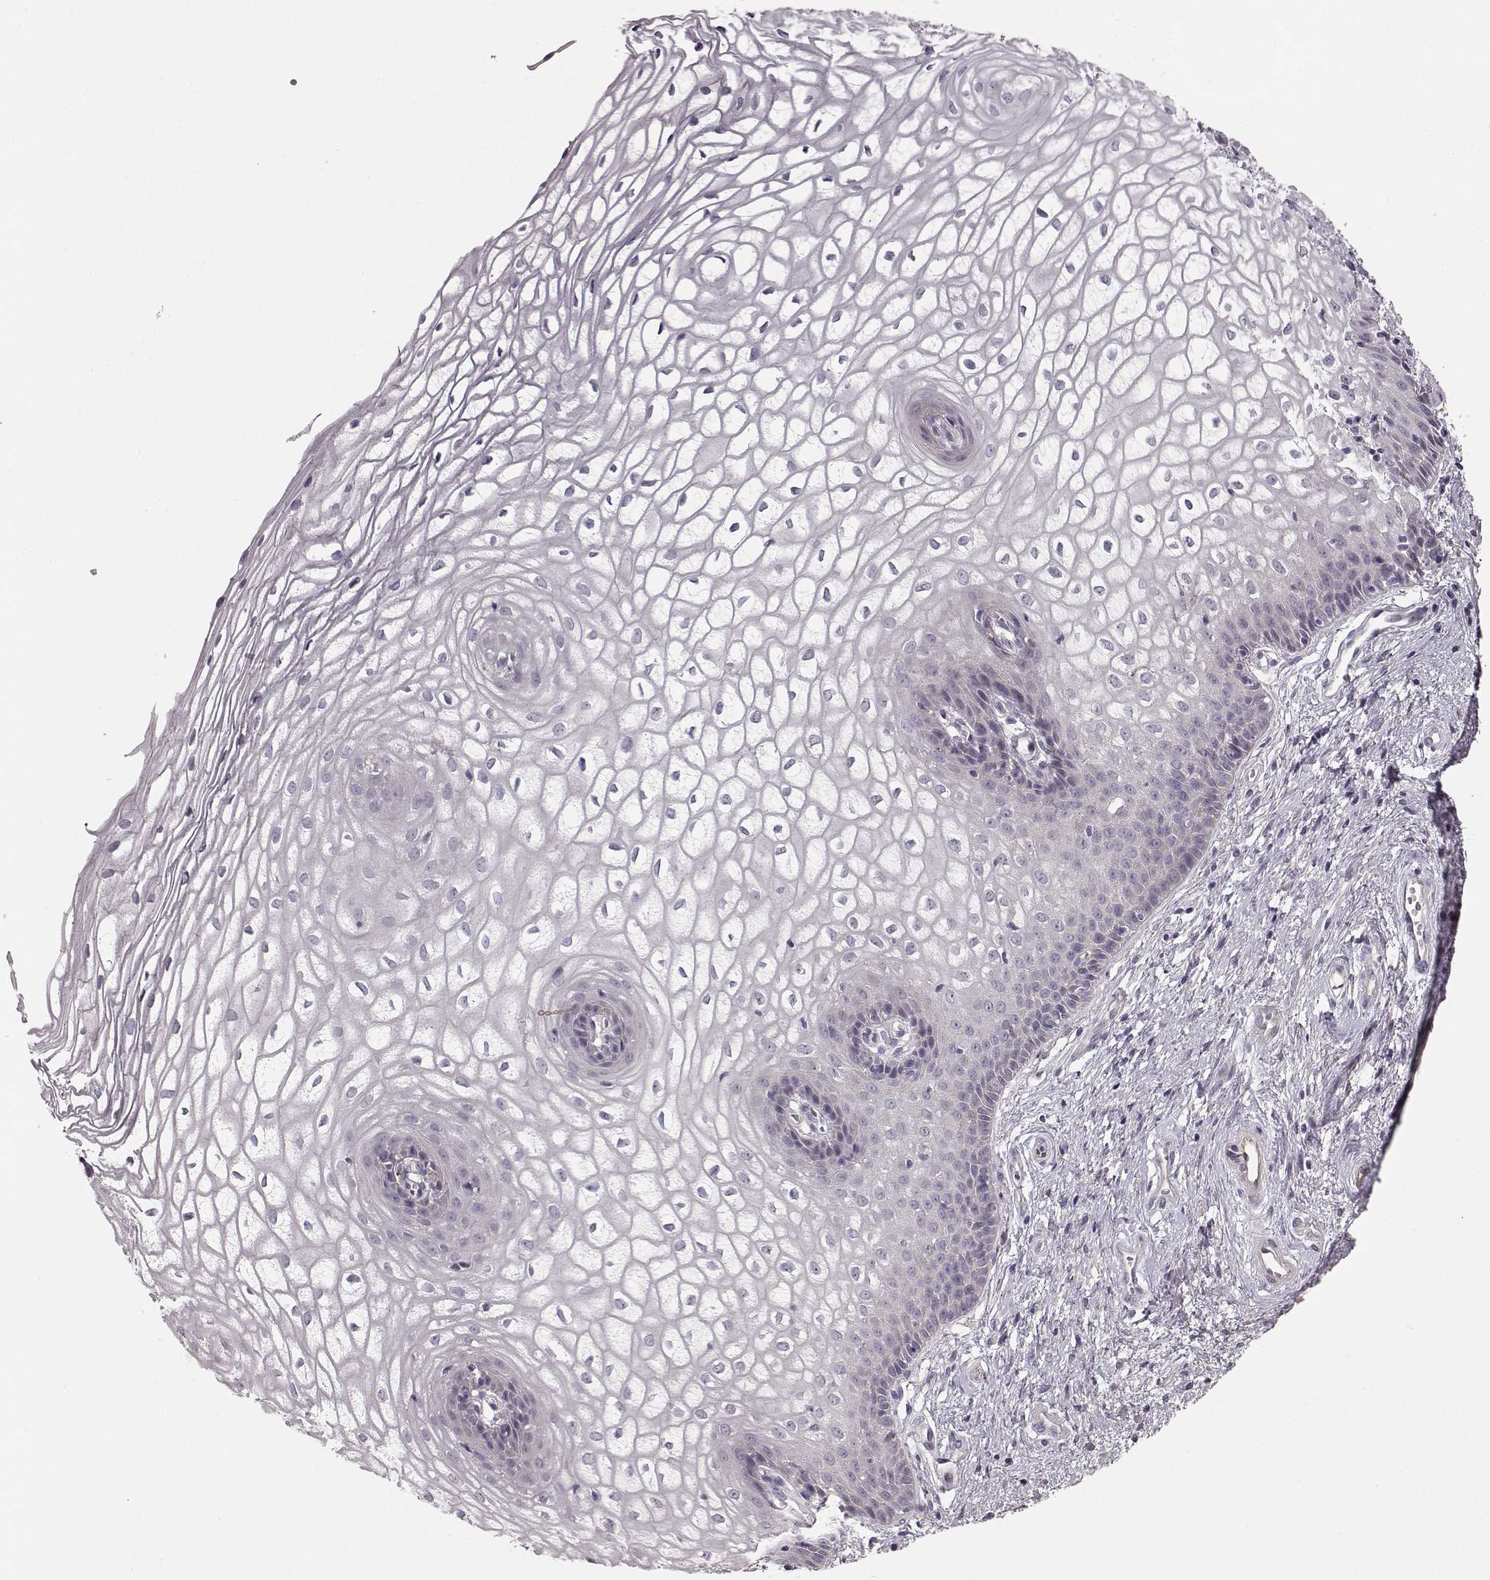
{"staining": {"intensity": "negative", "quantity": "none", "location": "none"}, "tissue": "vagina", "cell_type": "Squamous epithelial cells", "image_type": "normal", "snomed": [{"axis": "morphology", "description": "Normal tissue, NOS"}, {"axis": "topography", "description": "Vagina"}], "caption": "Immunohistochemistry (IHC) micrograph of normal vagina: vagina stained with DAB (3,3'-diaminobenzidine) reveals no significant protein expression in squamous epithelial cells. (DAB (3,3'-diaminobenzidine) immunohistochemistry, high magnification).", "gene": "GPR50", "patient": {"sex": "female", "age": 34}}